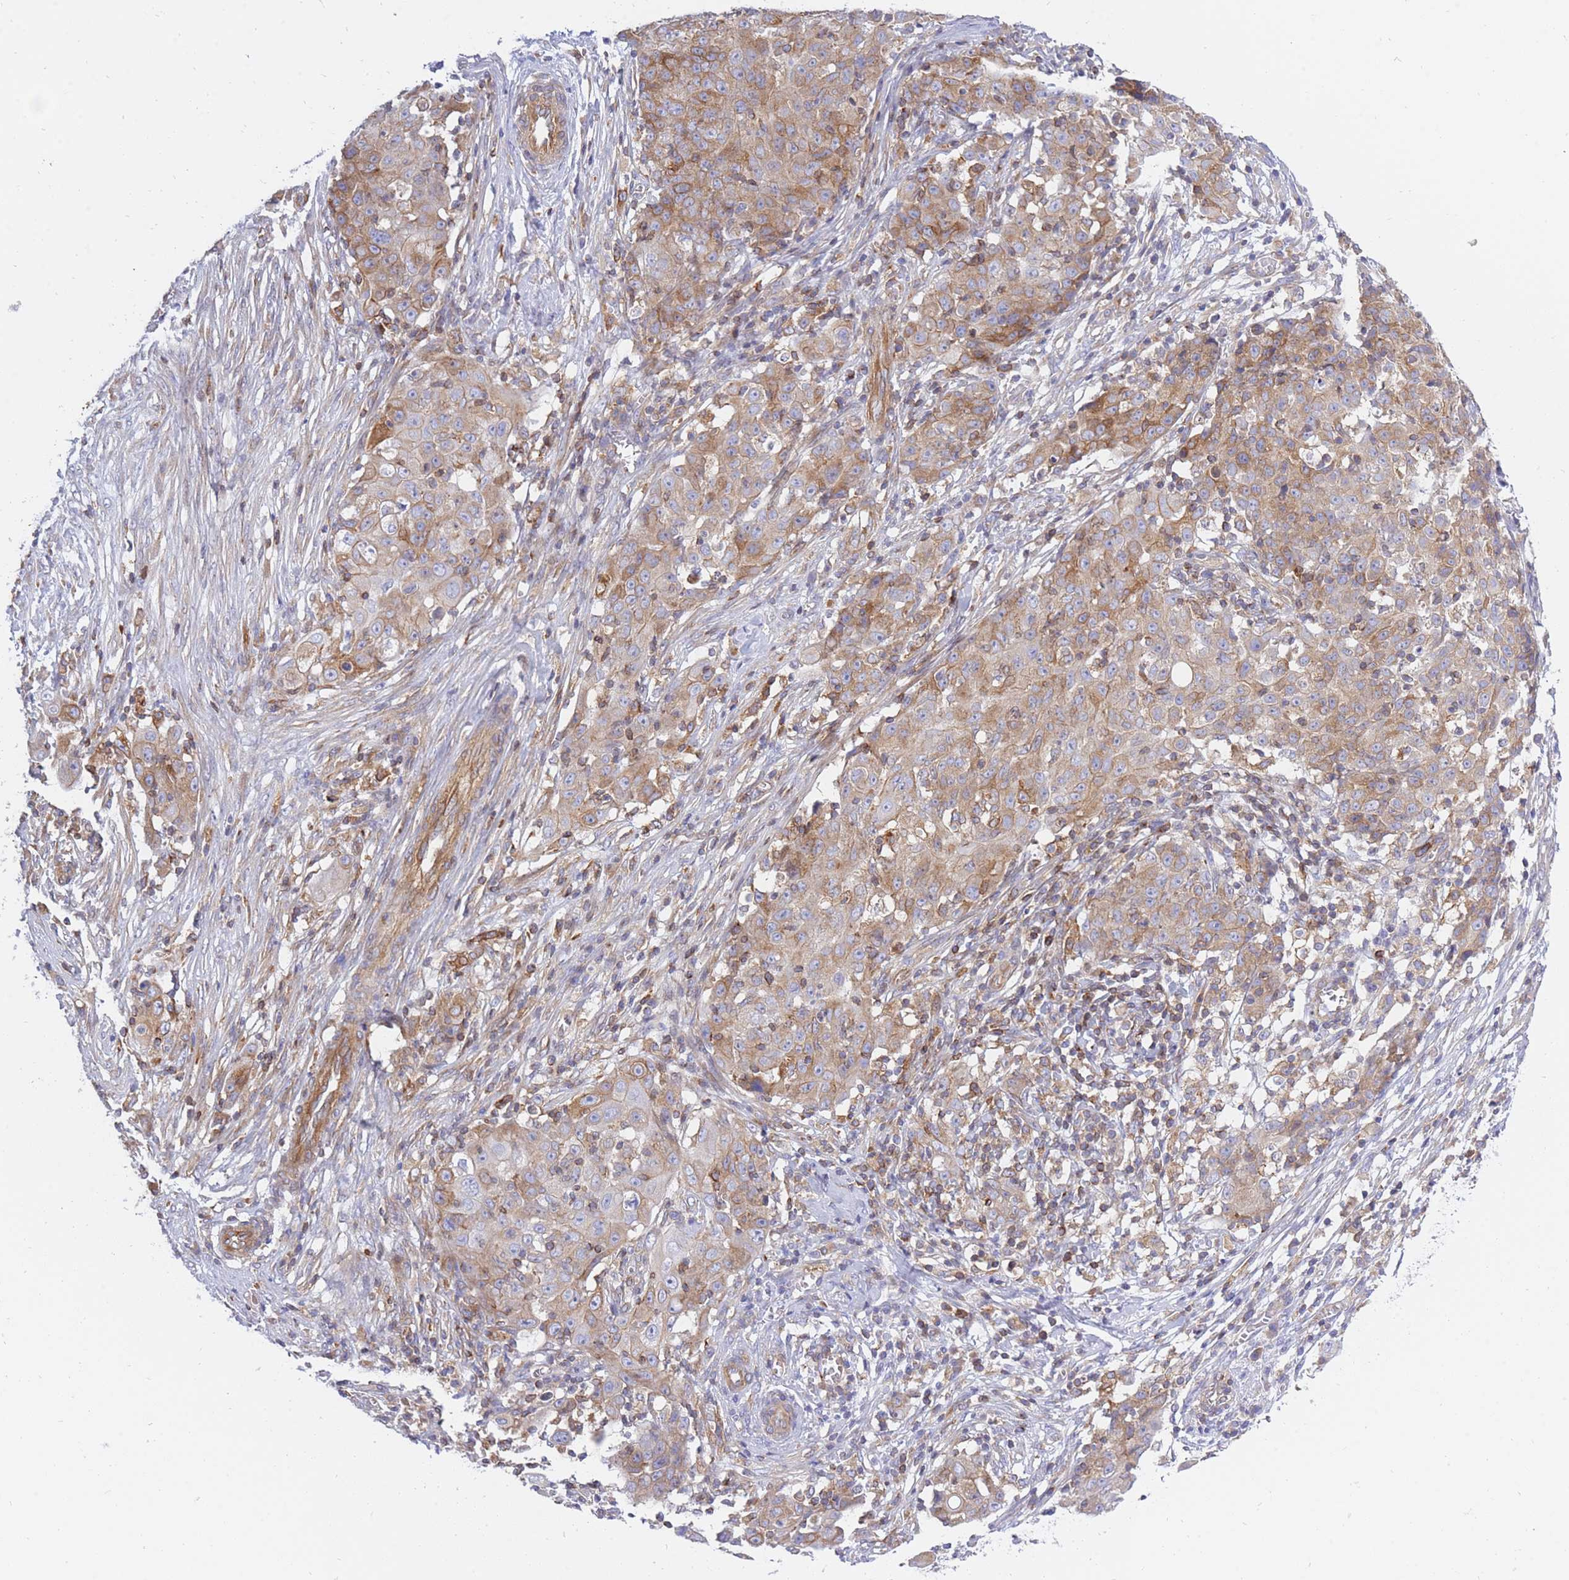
{"staining": {"intensity": "moderate", "quantity": ">75%", "location": "cytoplasmic/membranous"}, "tissue": "ovarian cancer", "cell_type": "Tumor cells", "image_type": "cancer", "snomed": [{"axis": "morphology", "description": "Carcinoma, endometroid"}, {"axis": "topography", "description": "Ovary"}], "caption": "This image demonstrates IHC staining of ovarian cancer (endometroid carcinoma), with medium moderate cytoplasmic/membranous staining in about >75% of tumor cells.", "gene": "REM1", "patient": {"sex": "female", "age": 42}}